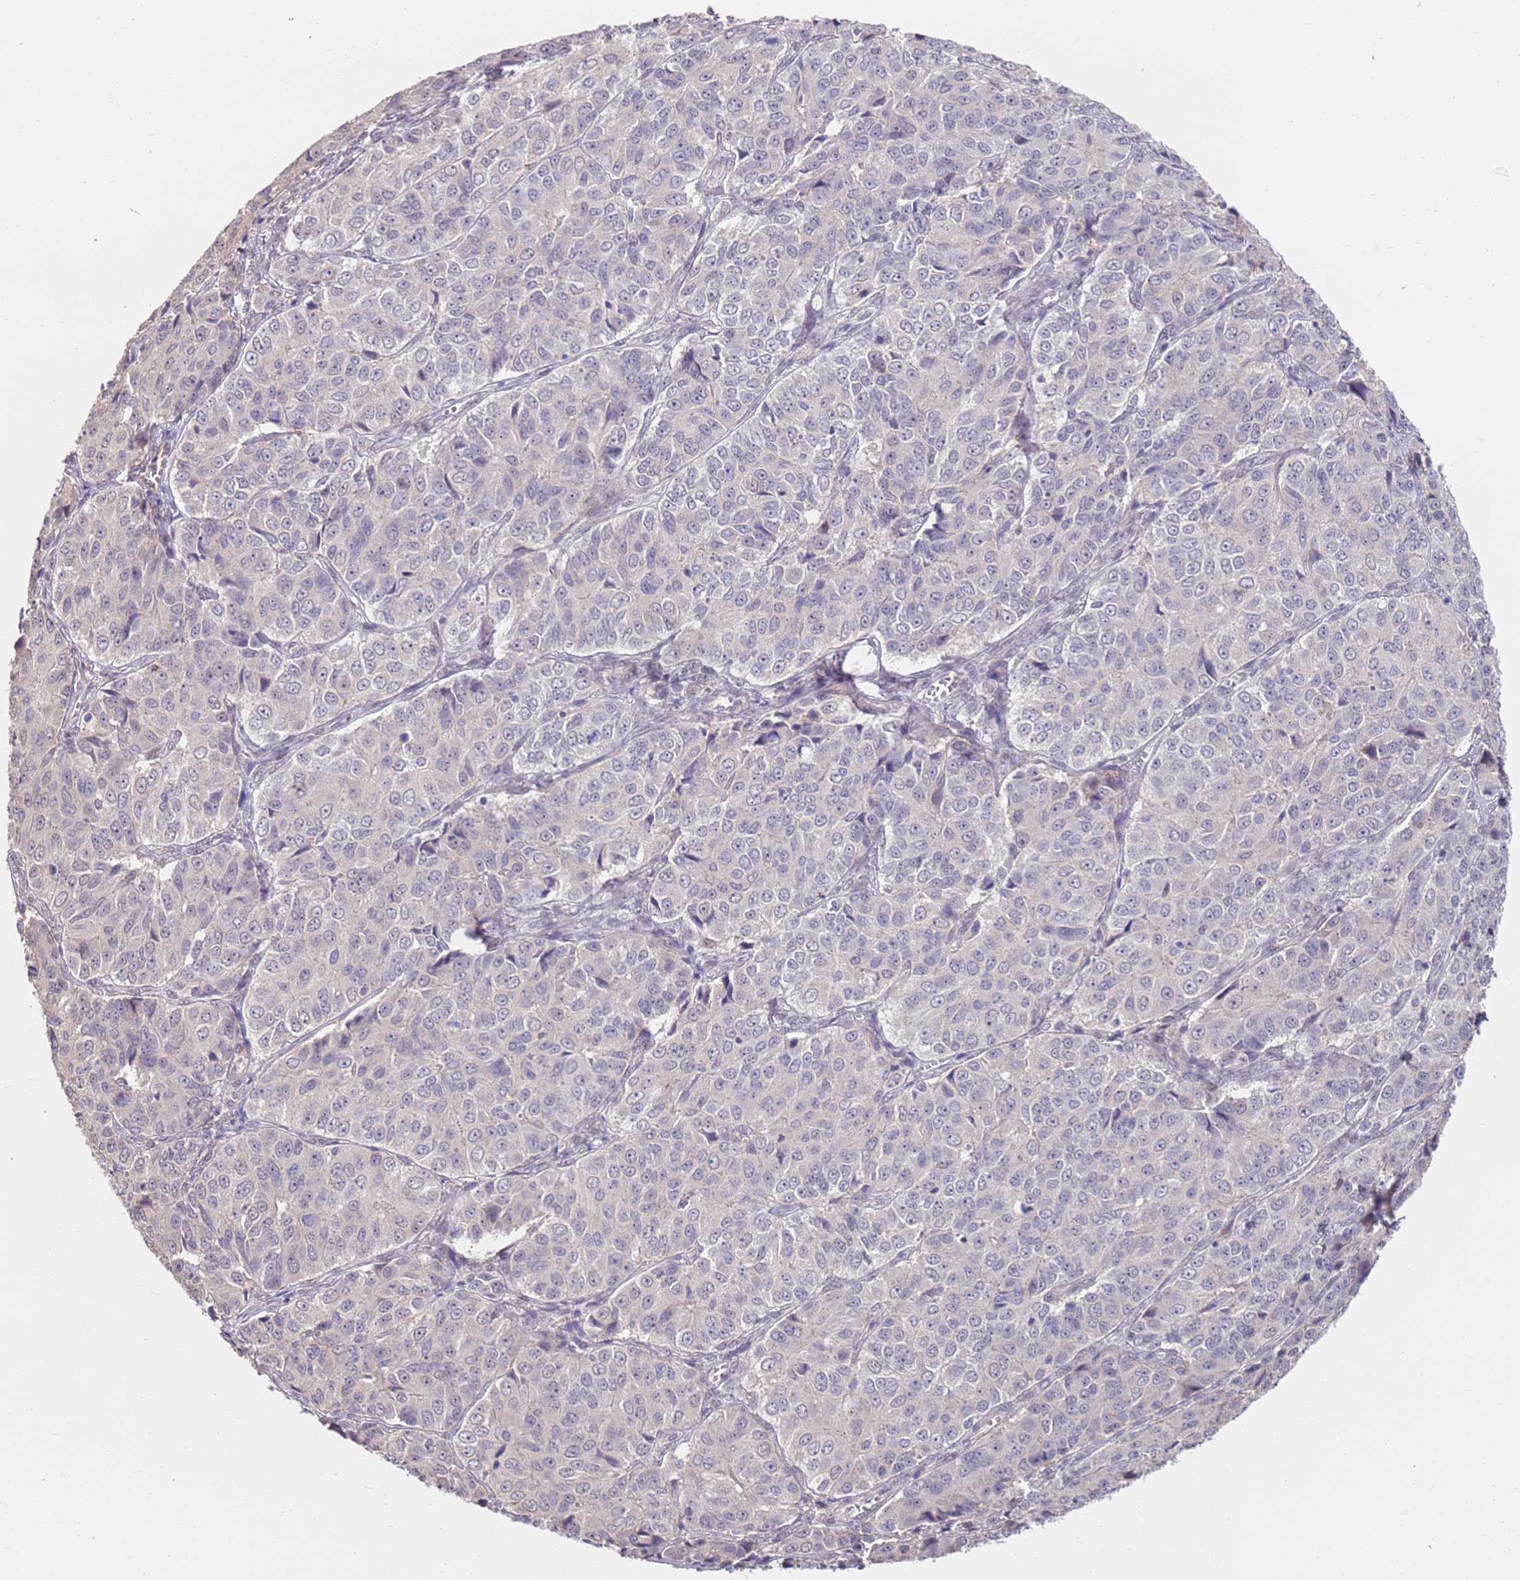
{"staining": {"intensity": "negative", "quantity": "none", "location": "none"}, "tissue": "ovarian cancer", "cell_type": "Tumor cells", "image_type": "cancer", "snomed": [{"axis": "morphology", "description": "Carcinoma, endometroid"}, {"axis": "topography", "description": "Ovary"}], "caption": "High power microscopy image of an immunohistochemistry (IHC) histopathology image of ovarian cancer, revealing no significant positivity in tumor cells.", "gene": "WDR93", "patient": {"sex": "female", "age": 51}}